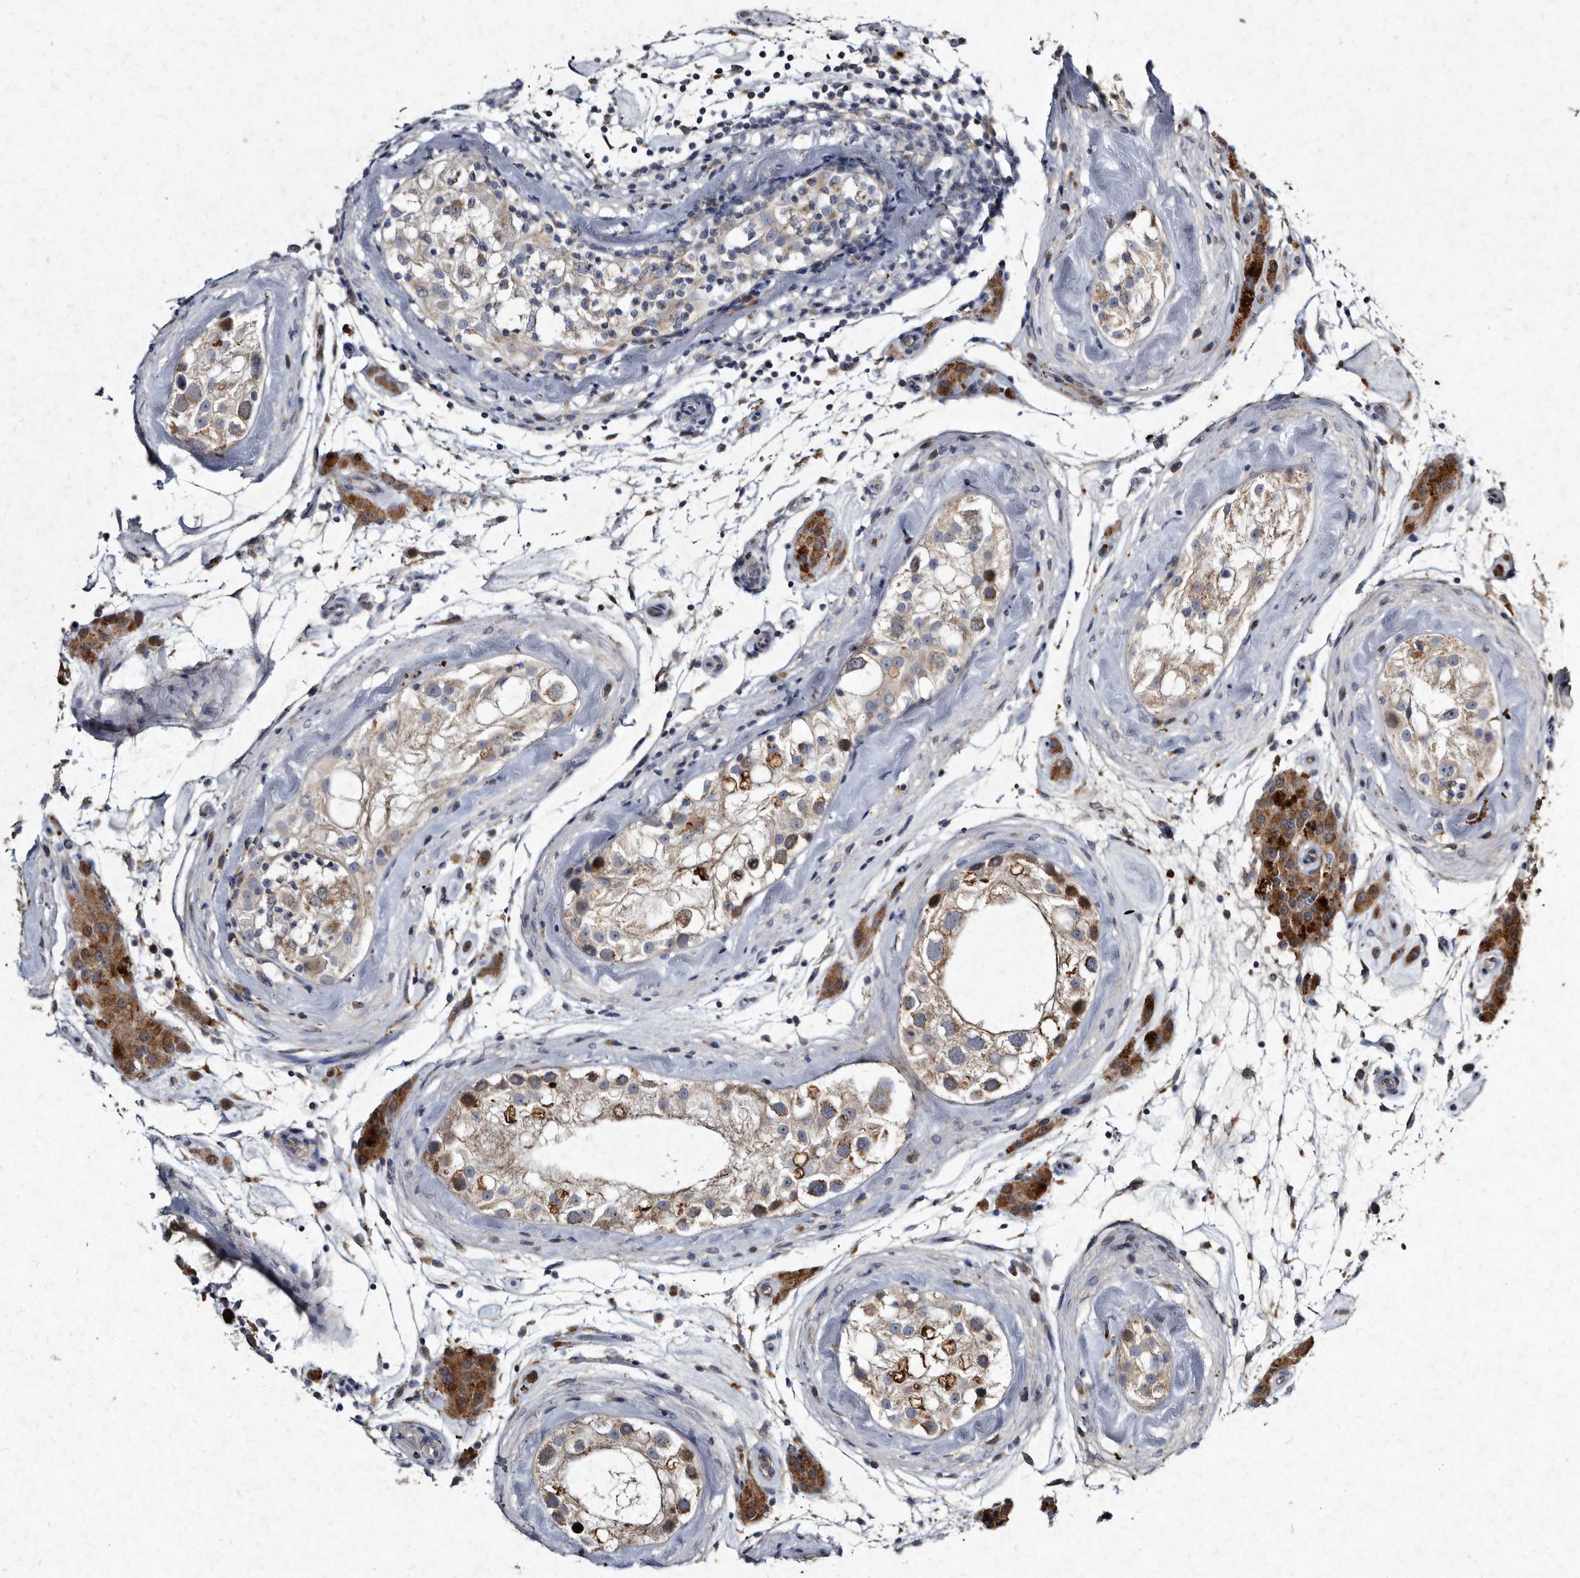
{"staining": {"intensity": "moderate", "quantity": "25%-75%", "location": "cytoplasmic/membranous"}, "tissue": "testis", "cell_type": "Cells in seminiferous ducts", "image_type": "normal", "snomed": [{"axis": "morphology", "description": "Normal tissue, NOS"}, {"axis": "topography", "description": "Testis"}], "caption": "Normal testis was stained to show a protein in brown. There is medium levels of moderate cytoplasmic/membranous expression in about 25%-75% of cells in seminiferous ducts. The protein of interest is shown in brown color, while the nuclei are stained blue.", "gene": "YPEL1", "patient": {"sex": "male", "age": 46}}